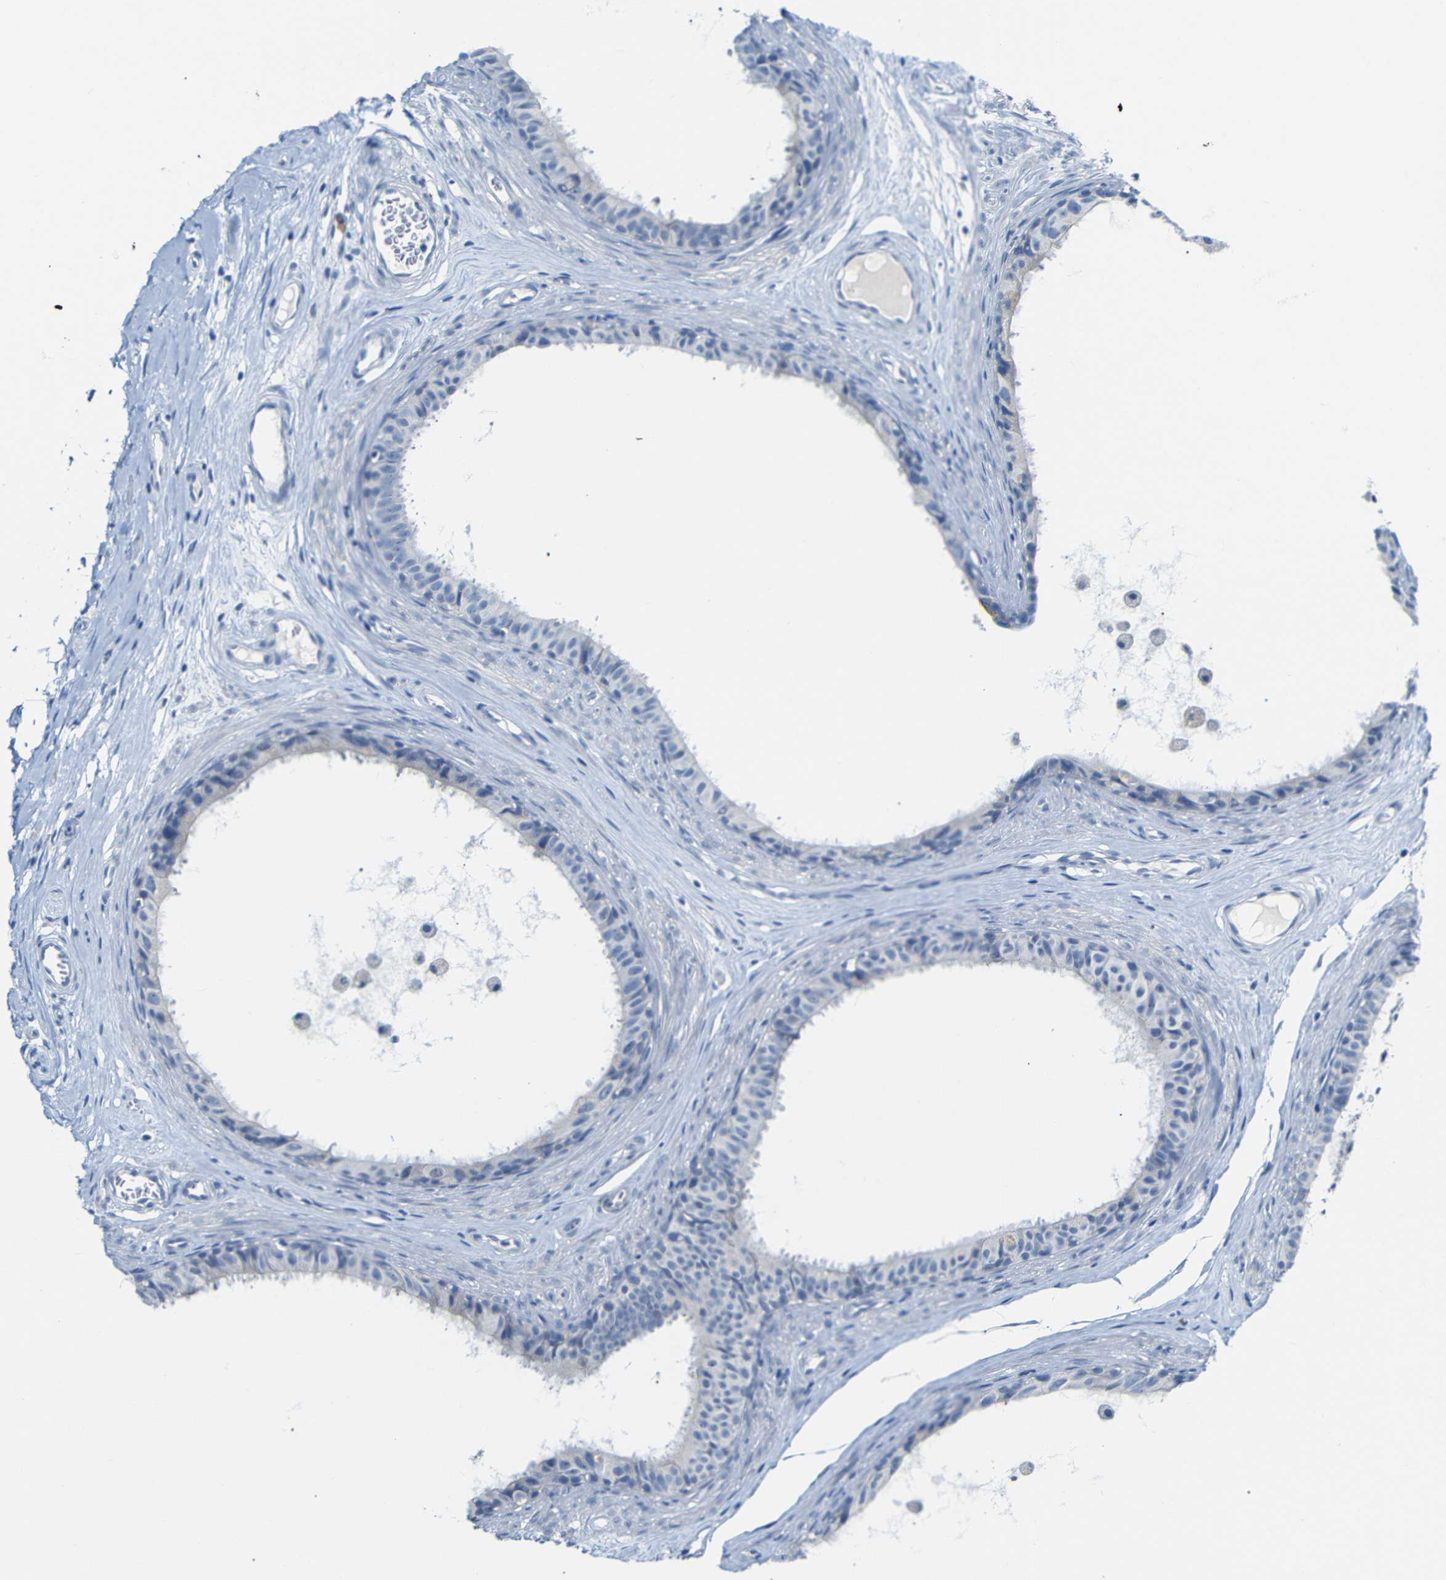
{"staining": {"intensity": "negative", "quantity": "none", "location": "none"}, "tissue": "epididymis", "cell_type": "Glandular cells", "image_type": "normal", "snomed": [{"axis": "morphology", "description": "Normal tissue, NOS"}, {"axis": "morphology", "description": "Inflammation, NOS"}, {"axis": "topography", "description": "Epididymis"}], "caption": "This is an immunohistochemistry photomicrograph of benign human epididymis. There is no positivity in glandular cells.", "gene": "C15orf48", "patient": {"sex": "male", "age": 85}}